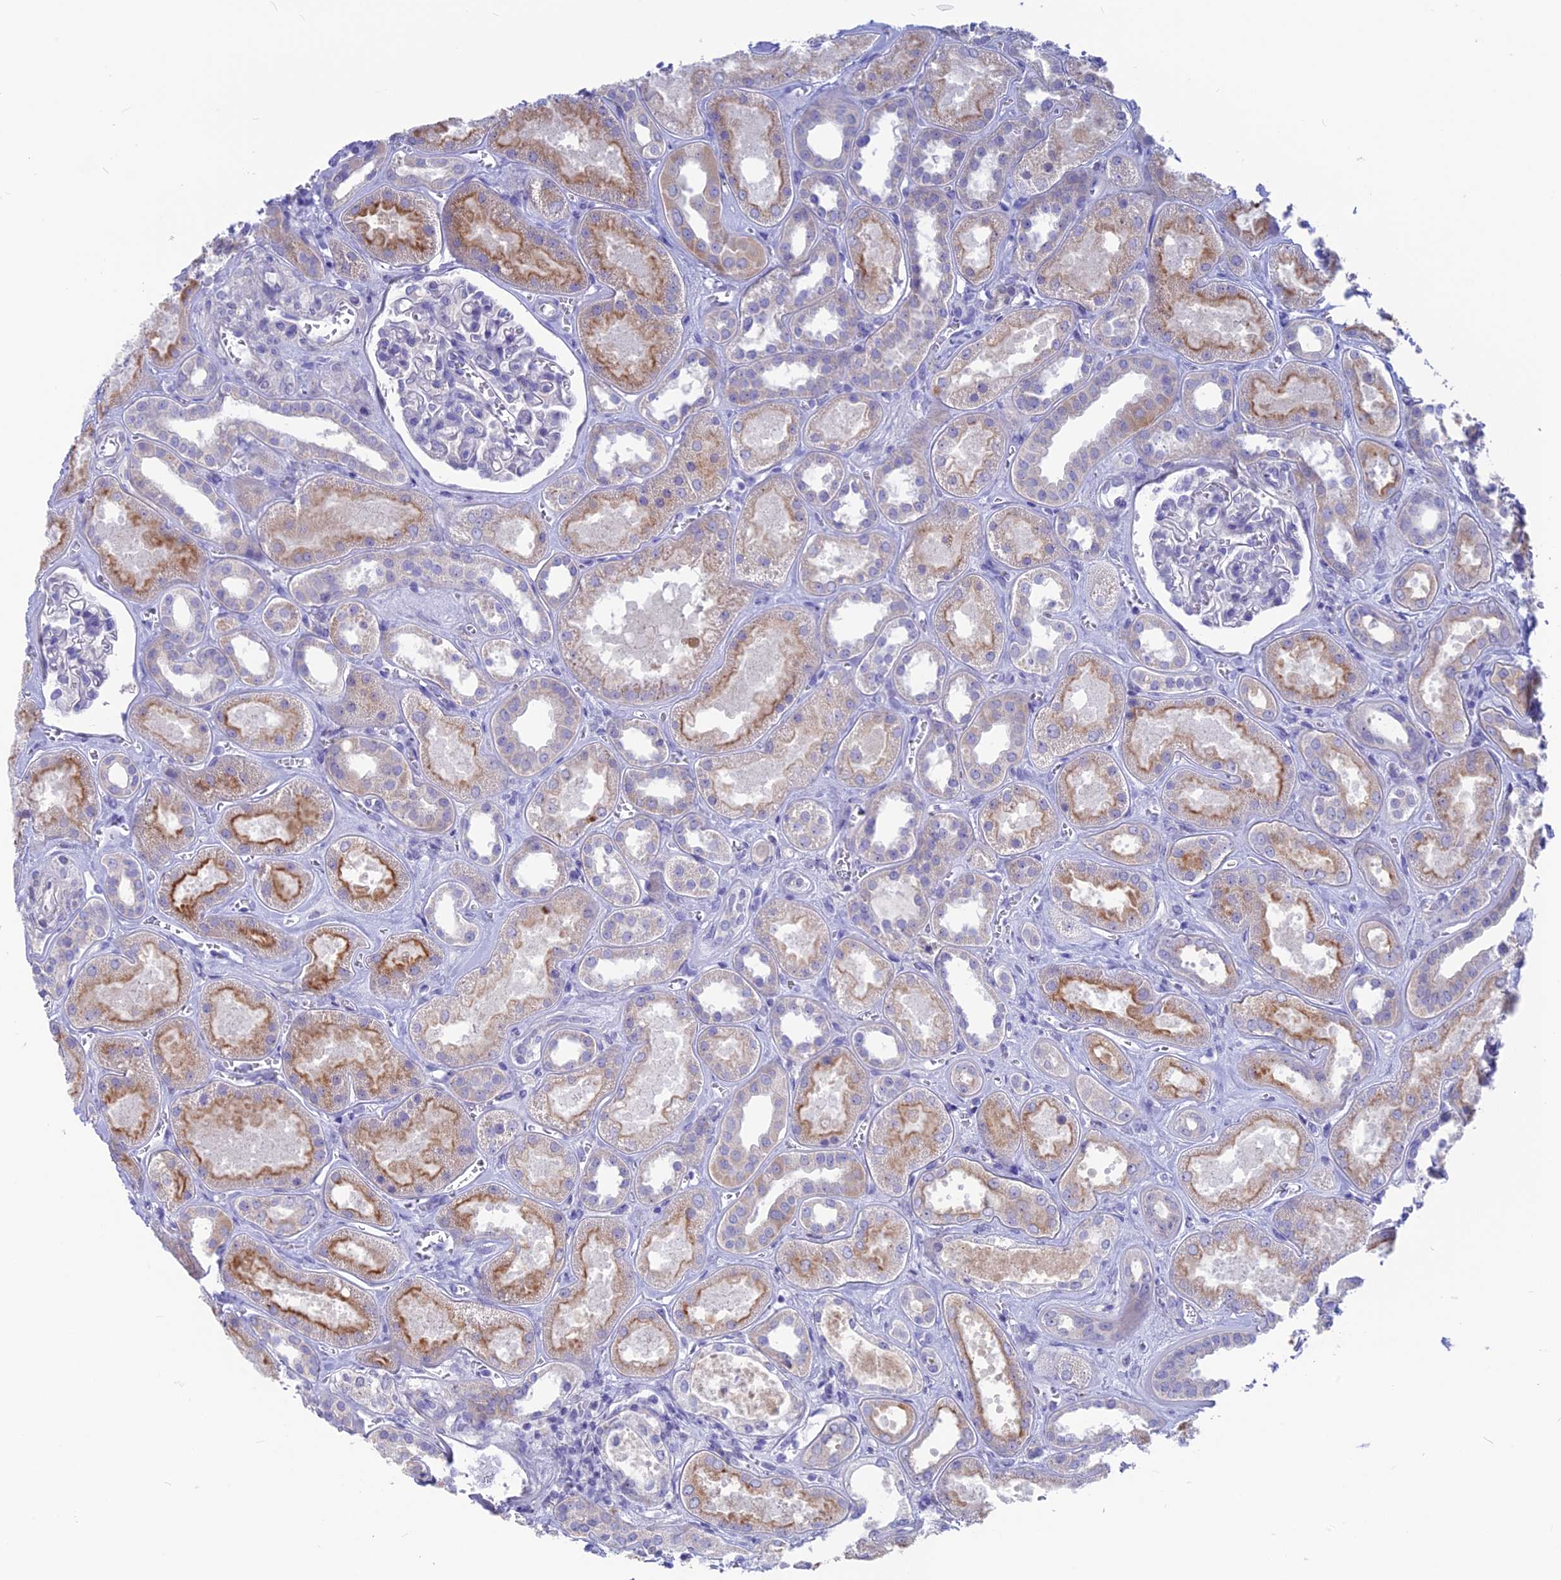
{"staining": {"intensity": "negative", "quantity": "none", "location": "none"}, "tissue": "kidney", "cell_type": "Cells in glomeruli", "image_type": "normal", "snomed": [{"axis": "morphology", "description": "Normal tissue, NOS"}, {"axis": "morphology", "description": "Adenocarcinoma, NOS"}, {"axis": "topography", "description": "Kidney"}], "caption": "Cells in glomeruli are negative for protein expression in unremarkable human kidney. (DAB immunohistochemistry (IHC) visualized using brightfield microscopy, high magnification).", "gene": "SNTN", "patient": {"sex": "female", "age": 68}}